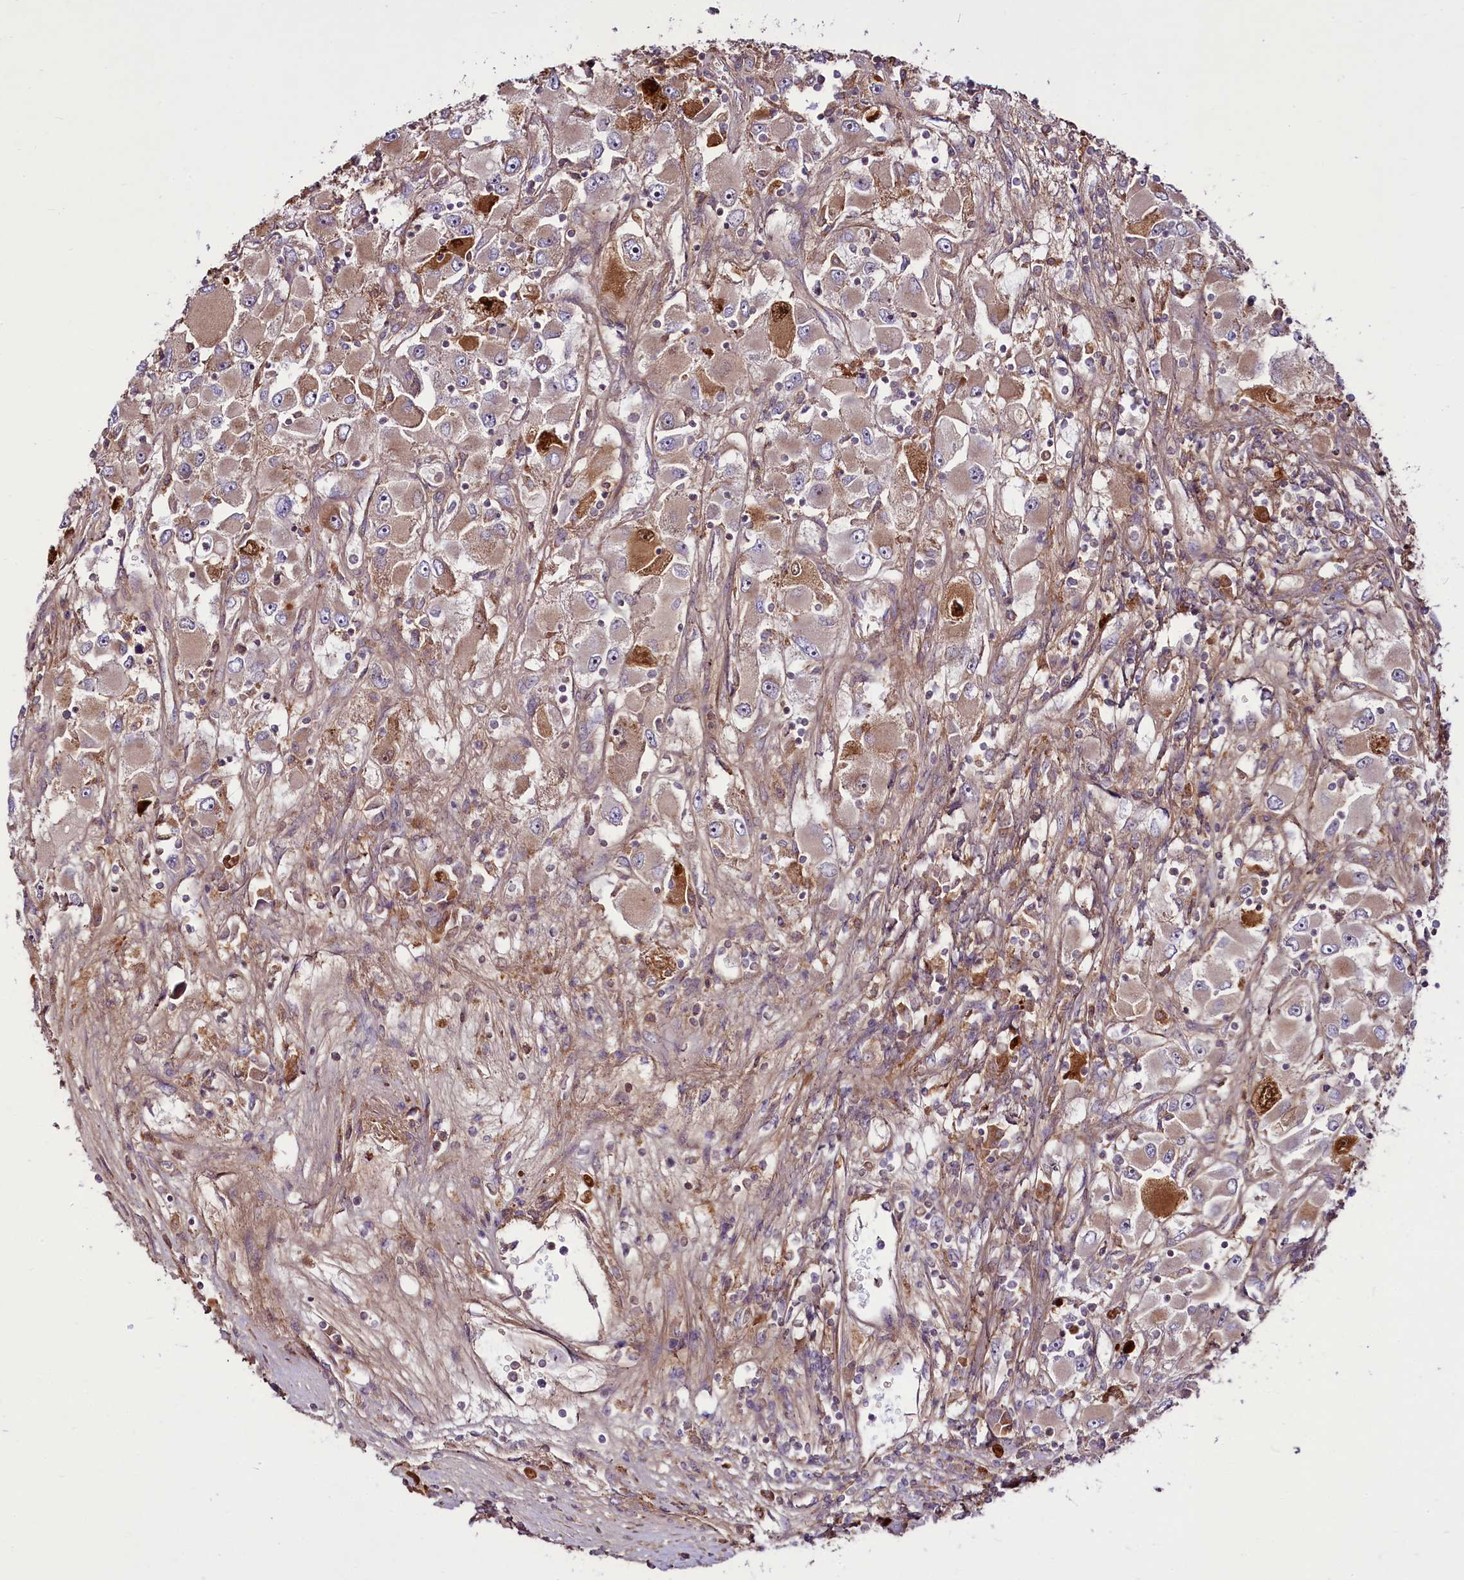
{"staining": {"intensity": "weak", "quantity": ">75%", "location": "cytoplasmic/membranous"}, "tissue": "renal cancer", "cell_type": "Tumor cells", "image_type": "cancer", "snomed": [{"axis": "morphology", "description": "Adenocarcinoma, NOS"}, {"axis": "topography", "description": "Kidney"}], "caption": "The histopathology image exhibits staining of adenocarcinoma (renal), revealing weak cytoplasmic/membranous protein expression (brown color) within tumor cells.", "gene": "RSBN1", "patient": {"sex": "female", "age": 52}}